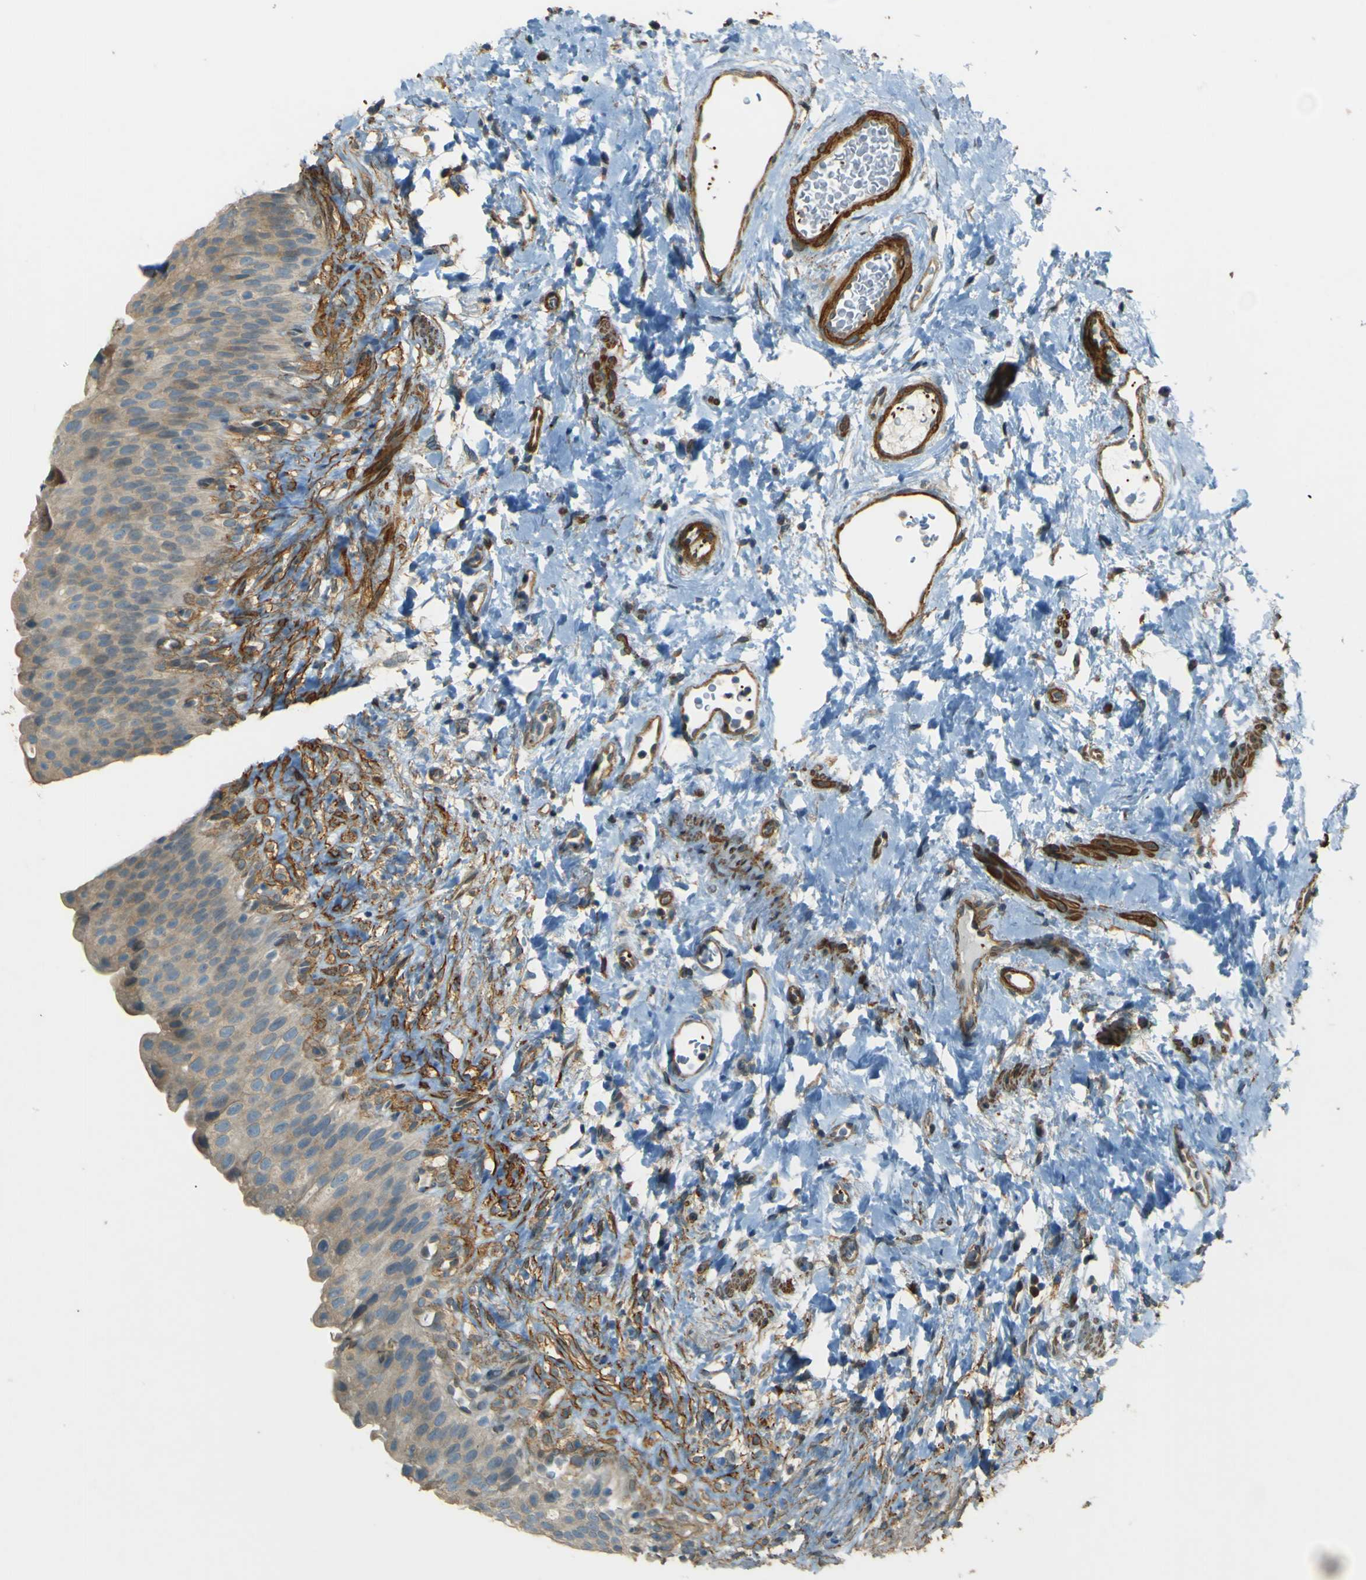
{"staining": {"intensity": "weak", "quantity": "25%-75%", "location": "cytoplasmic/membranous"}, "tissue": "urinary bladder", "cell_type": "Urothelial cells", "image_type": "normal", "snomed": [{"axis": "morphology", "description": "Normal tissue, NOS"}, {"axis": "topography", "description": "Urinary bladder"}], "caption": "Urinary bladder stained with immunohistochemistry (IHC) displays weak cytoplasmic/membranous positivity in approximately 25%-75% of urothelial cells.", "gene": "NEXN", "patient": {"sex": "female", "age": 79}}